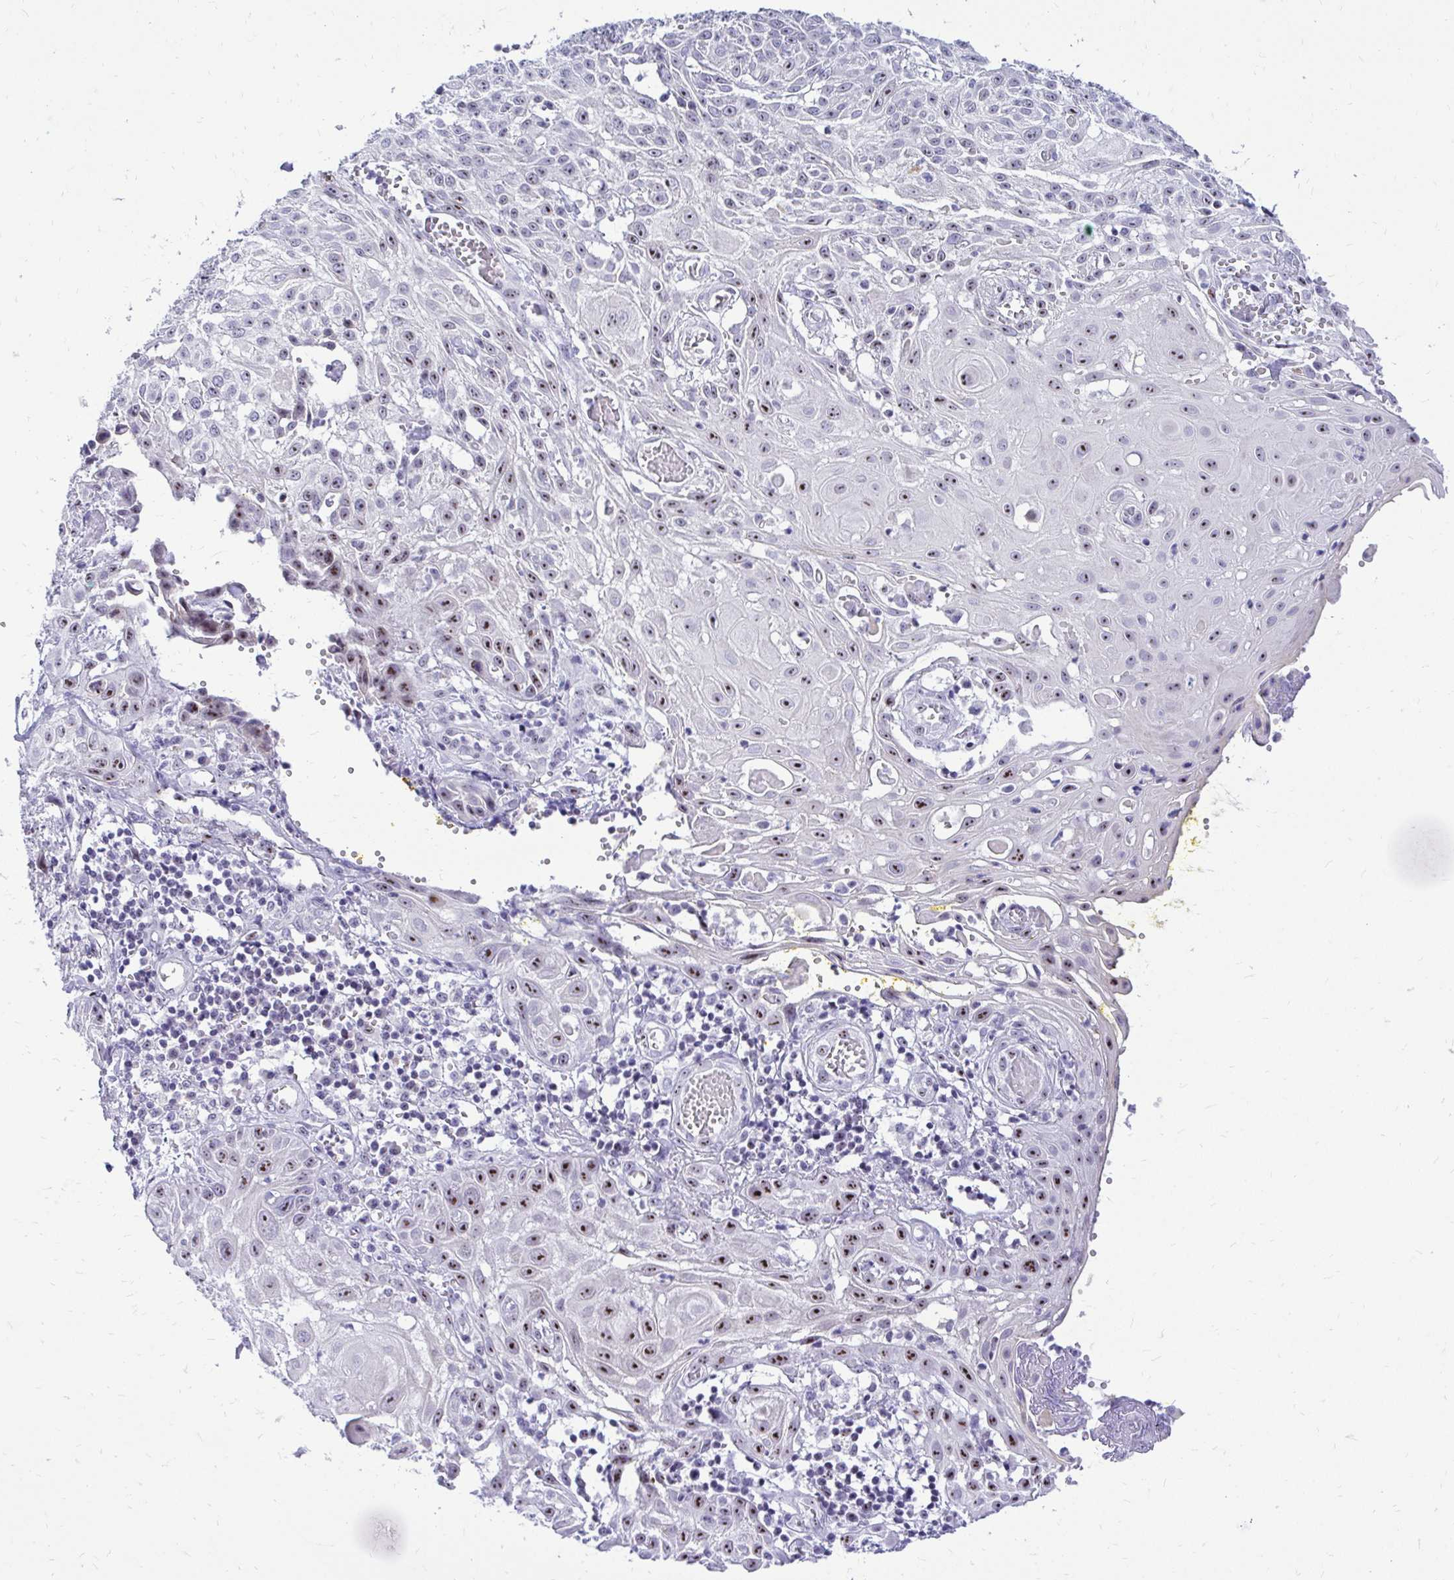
{"staining": {"intensity": "moderate", "quantity": "<25%", "location": "nuclear"}, "tissue": "skin cancer", "cell_type": "Tumor cells", "image_type": "cancer", "snomed": [{"axis": "morphology", "description": "Squamous cell carcinoma, NOS"}, {"axis": "topography", "description": "Skin"}, {"axis": "topography", "description": "Vulva"}], "caption": "Immunohistochemical staining of human skin squamous cell carcinoma displays low levels of moderate nuclear protein positivity in approximately <25% of tumor cells. The staining was performed using DAB (3,3'-diaminobenzidine) to visualize the protein expression in brown, while the nuclei were stained in blue with hematoxylin (Magnification: 20x).", "gene": "NIFK", "patient": {"sex": "female", "age": 71}}